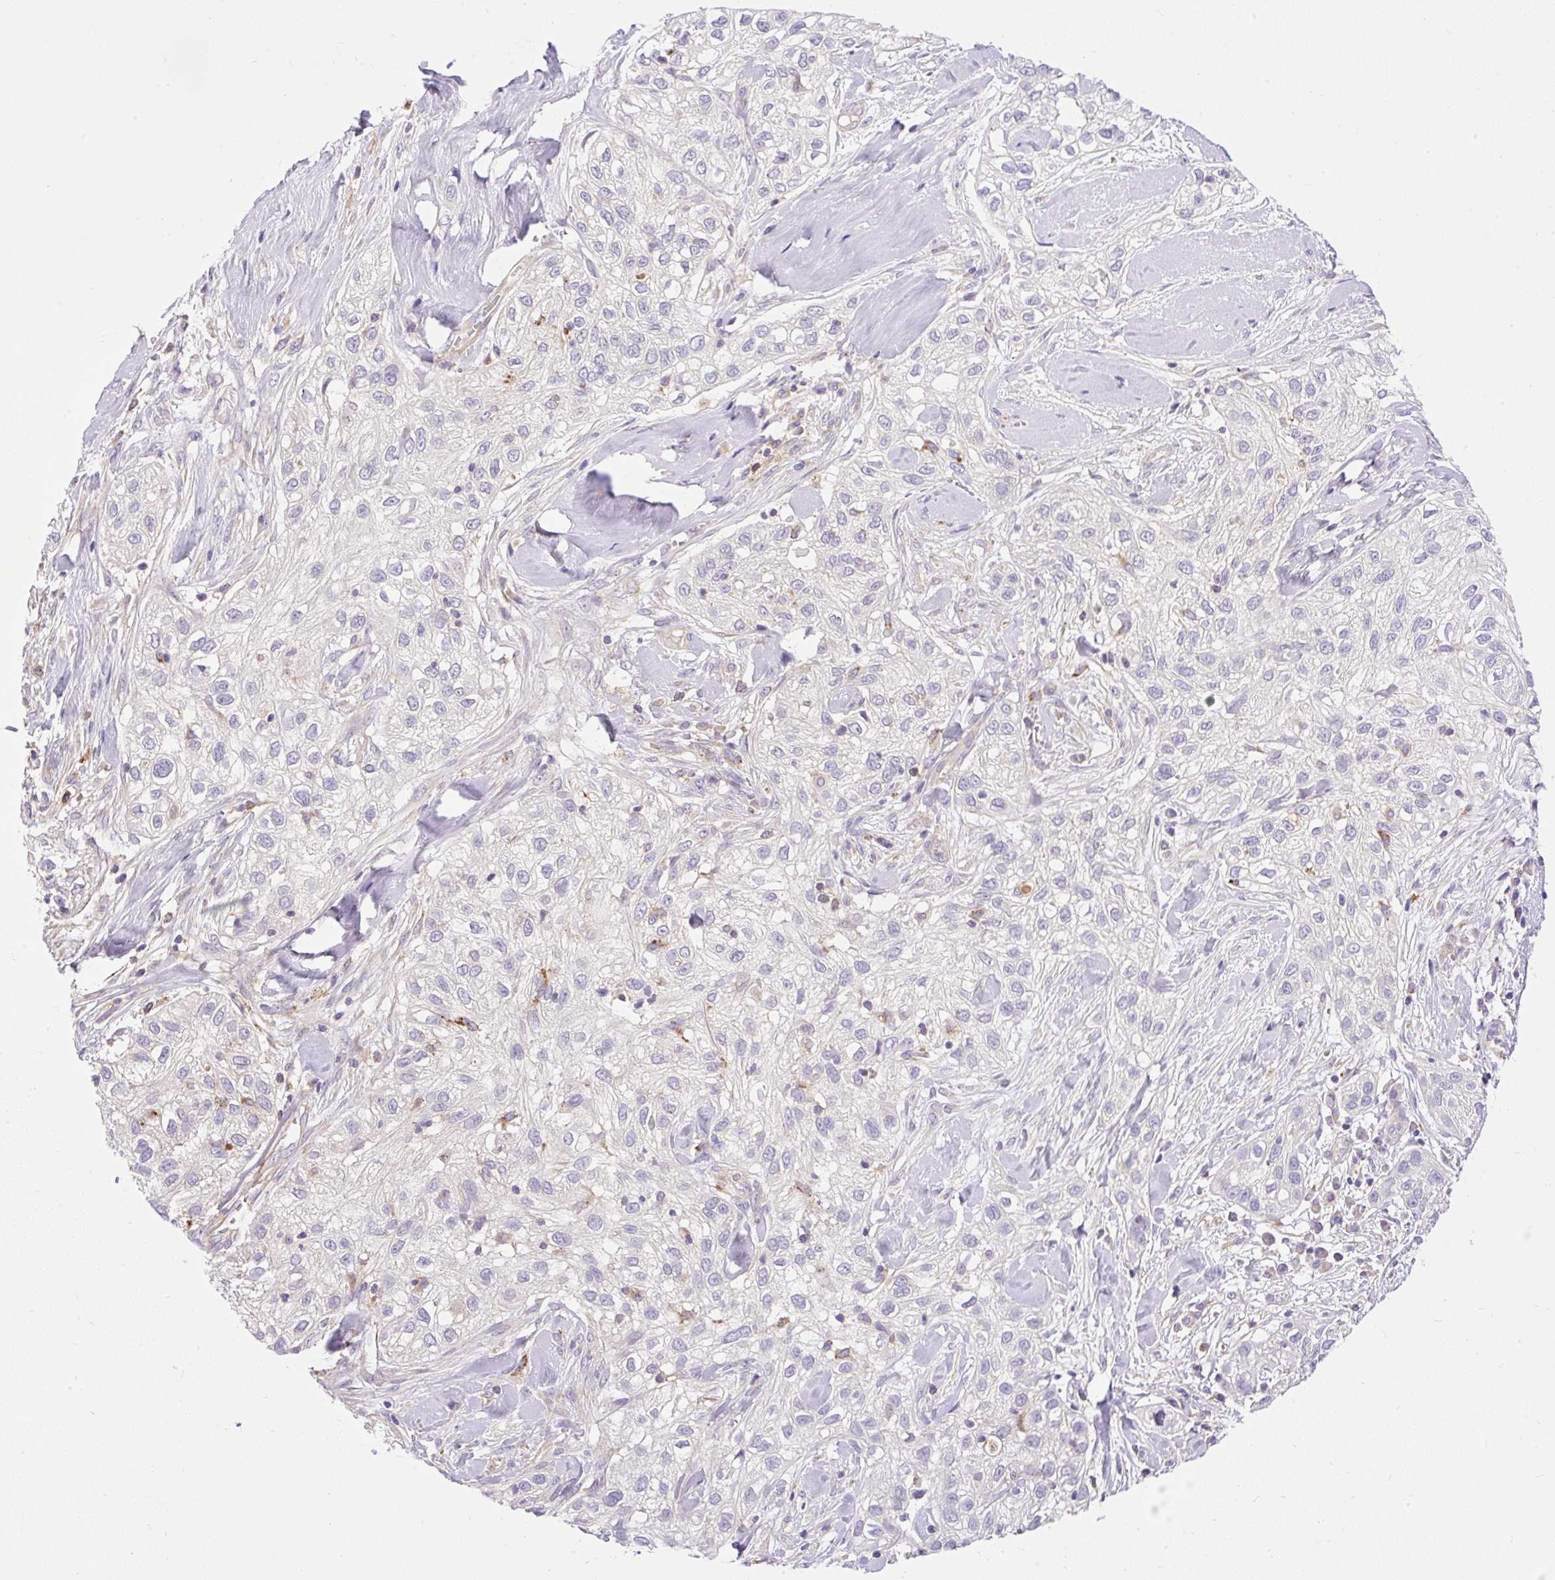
{"staining": {"intensity": "negative", "quantity": "none", "location": "none"}, "tissue": "skin cancer", "cell_type": "Tumor cells", "image_type": "cancer", "snomed": [{"axis": "morphology", "description": "Squamous cell carcinoma, NOS"}, {"axis": "topography", "description": "Skin"}], "caption": "Tumor cells are negative for brown protein staining in skin squamous cell carcinoma.", "gene": "HEXB", "patient": {"sex": "male", "age": 82}}